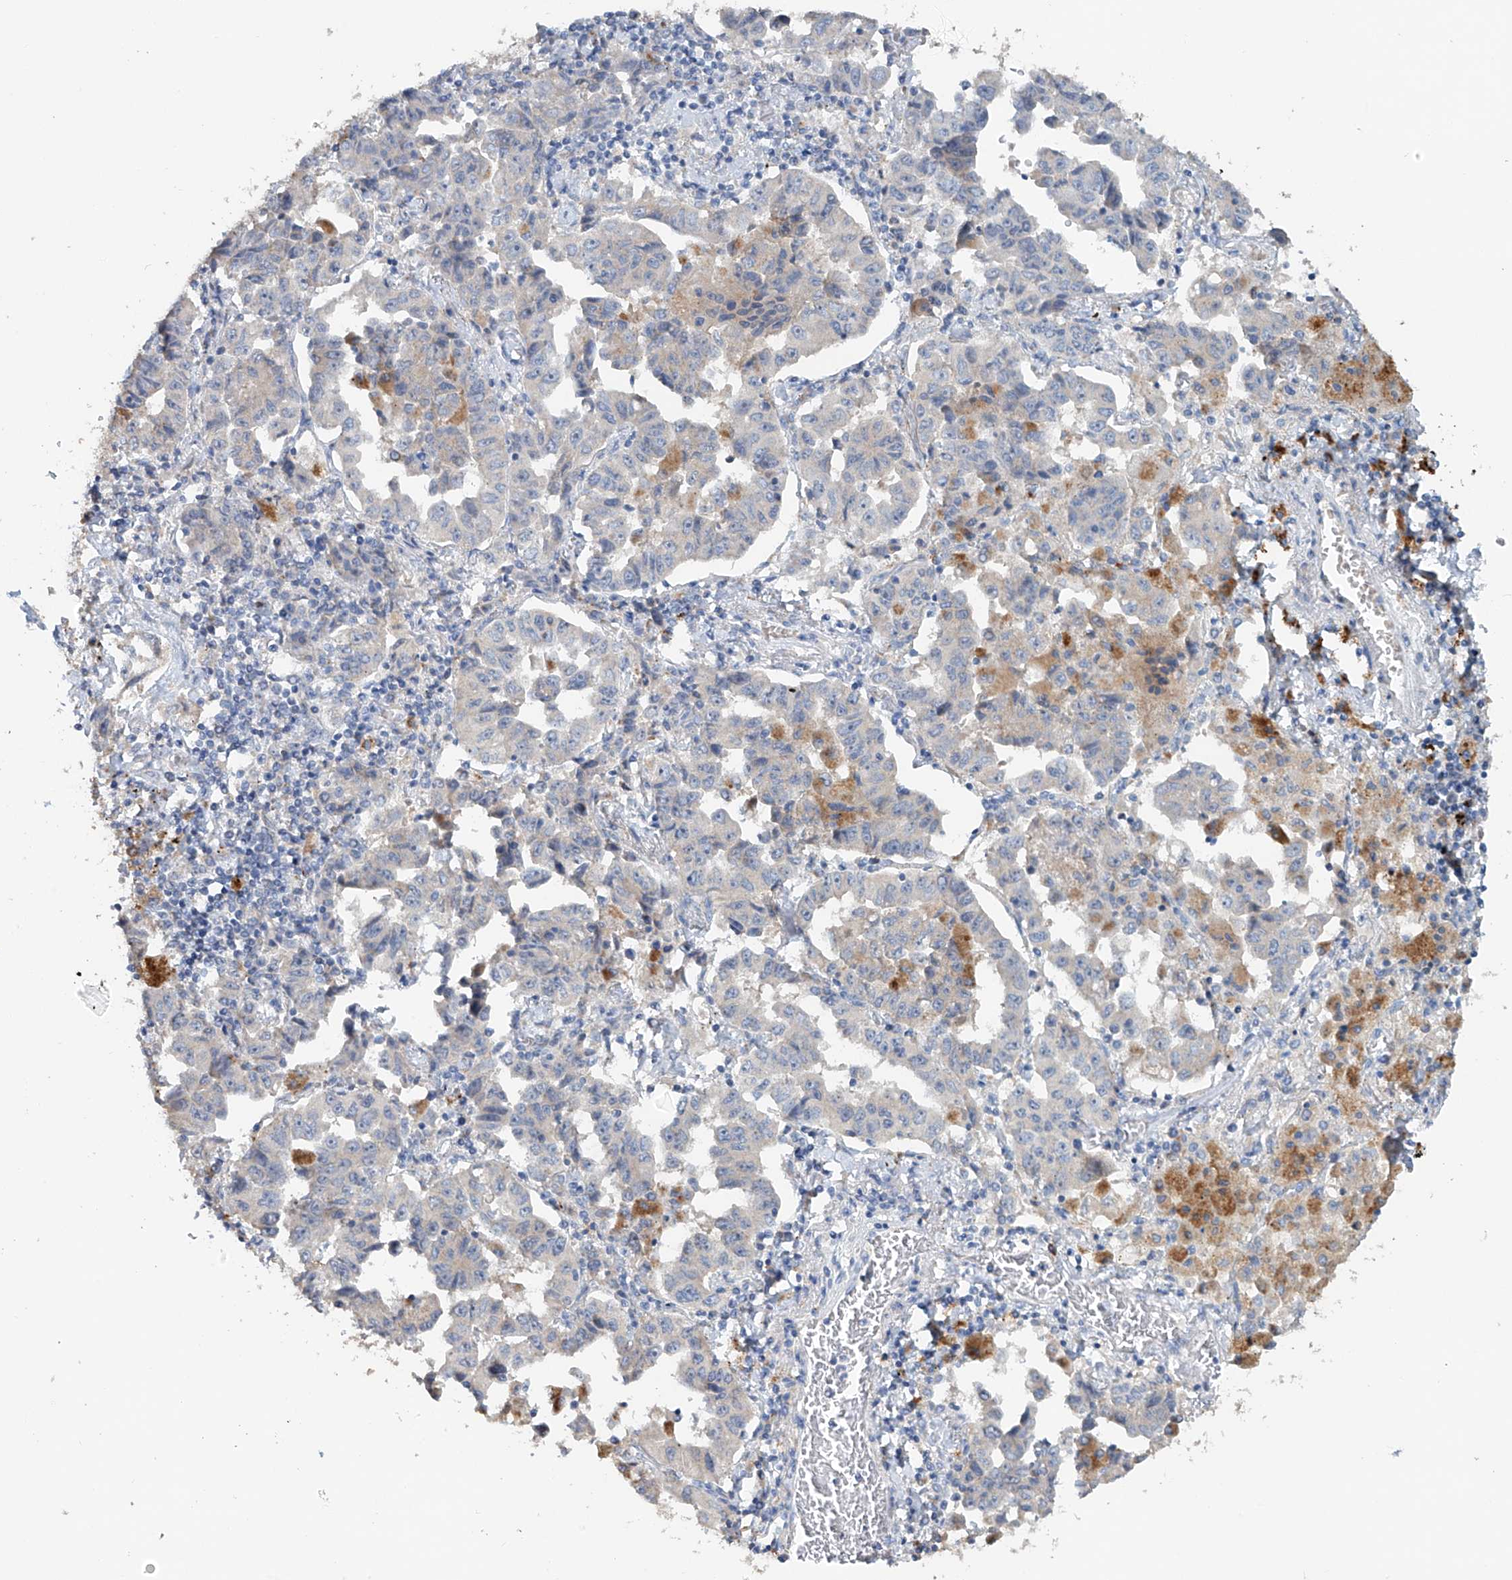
{"staining": {"intensity": "negative", "quantity": "none", "location": "none"}, "tissue": "lung cancer", "cell_type": "Tumor cells", "image_type": "cancer", "snomed": [{"axis": "morphology", "description": "Adenocarcinoma, NOS"}, {"axis": "topography", "description": "Lung"}], "caption": "Immunohistochemistry micrograph of neoplastic tissue: human lung cancer stained with DAB shows no significant protein positivity in tumor cells.", "gene": "TRIM47", "patient": {"sex": "female", "age": 51}}